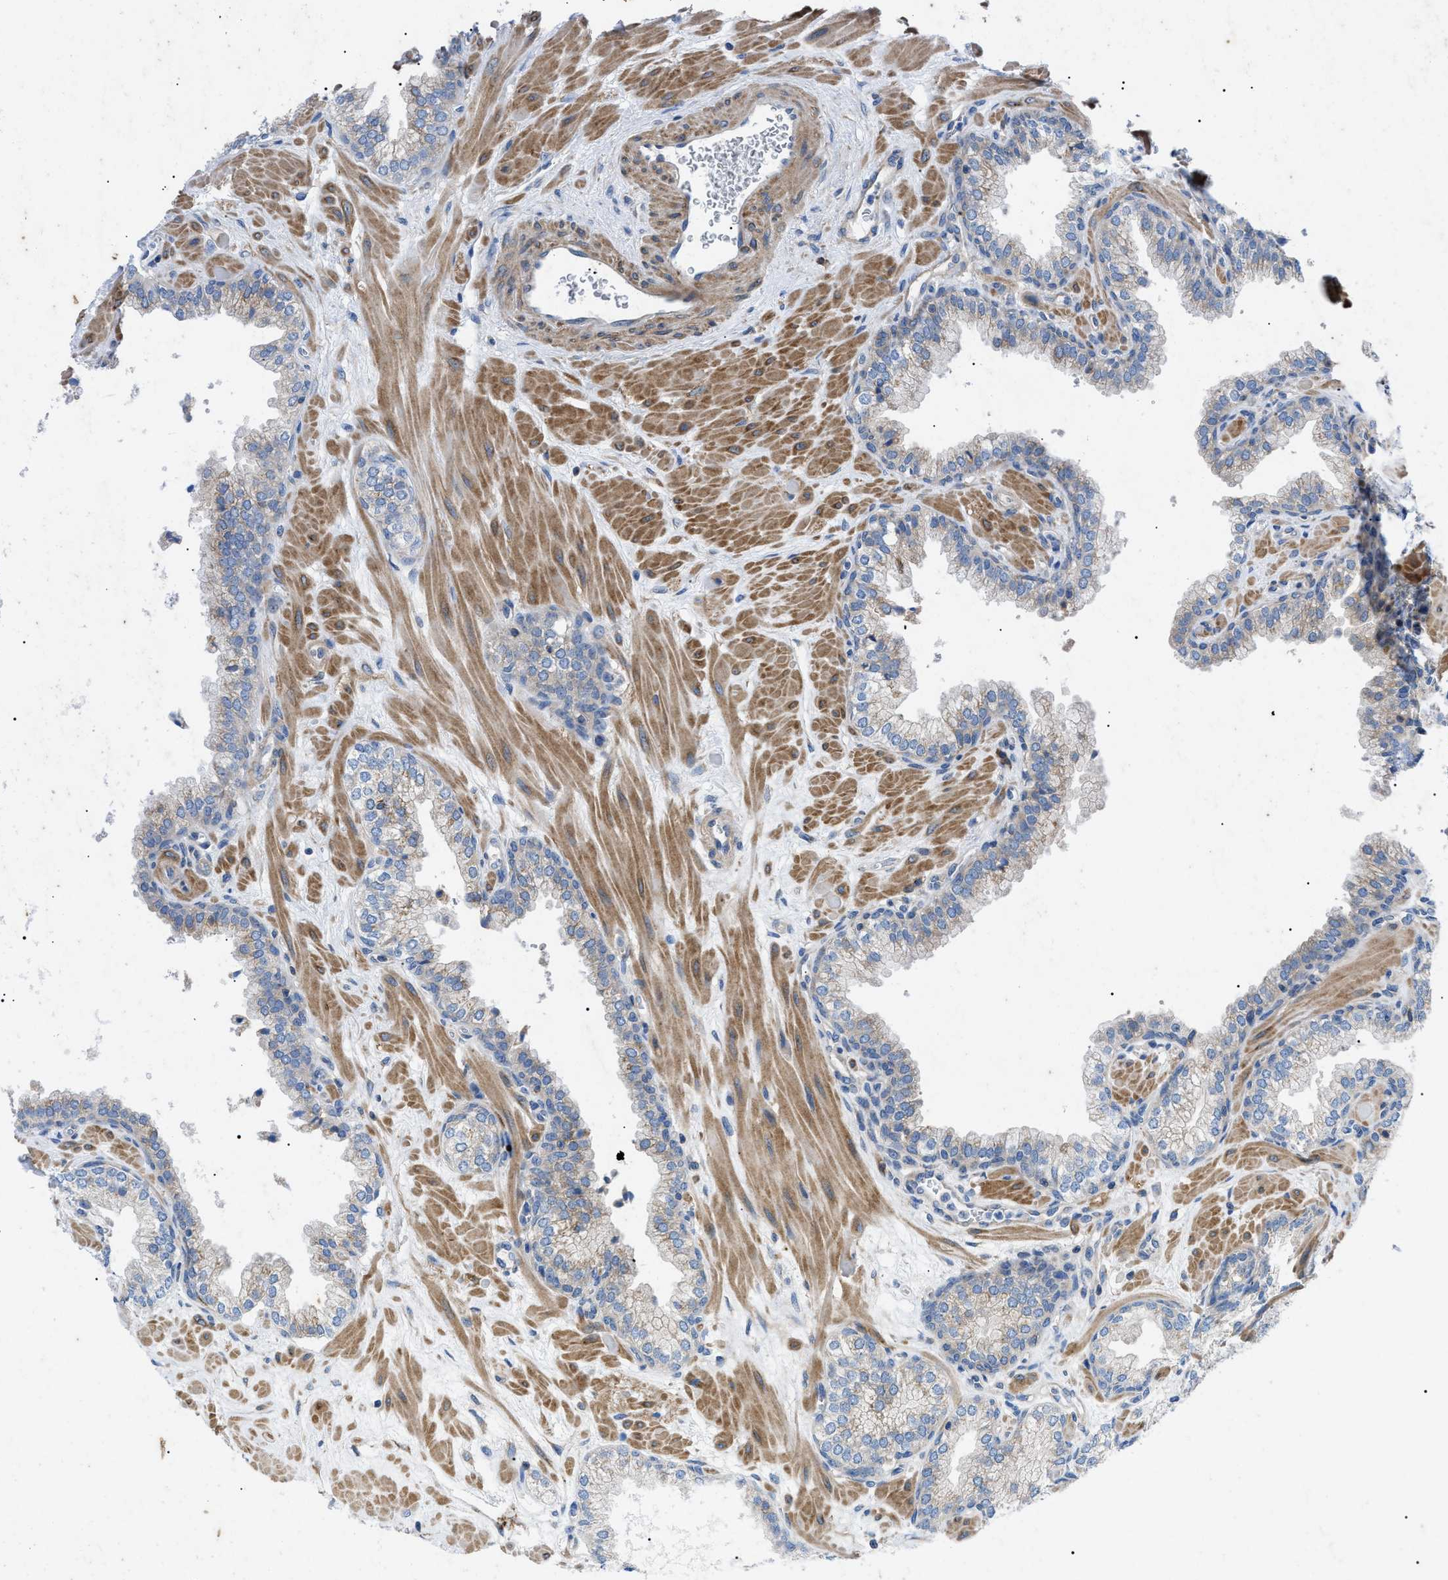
{"staining": {"intensity": "weak", "quantity": "25%-75%", "location": "cytoplasmic/membranous"}, "tissue": "prostate", "cell_type": "Glandular cells", "image_type": "normal", "snomed": [{"axis": "morphology", "description": "Normal tissue, NOS"}, {"axis": "morphology", "description": "Urothelial carcinoma, Low grade"}, {"axis": "topography", "description": "Urinary bladder"}, {"axis": "topography", "description": "Prostate"}], "caption": "Immunohistochemical staining of normal human prostate exhibits 25%-75% levels of weak cytoplasmic/membranous protein expression in approximately 25%-75% of glandular cells. (brown staining indicates protein expression, while blue staining denotes nuclei).", "gene": "HSPB8", "patient": {"sex": "male", "age": 60}}